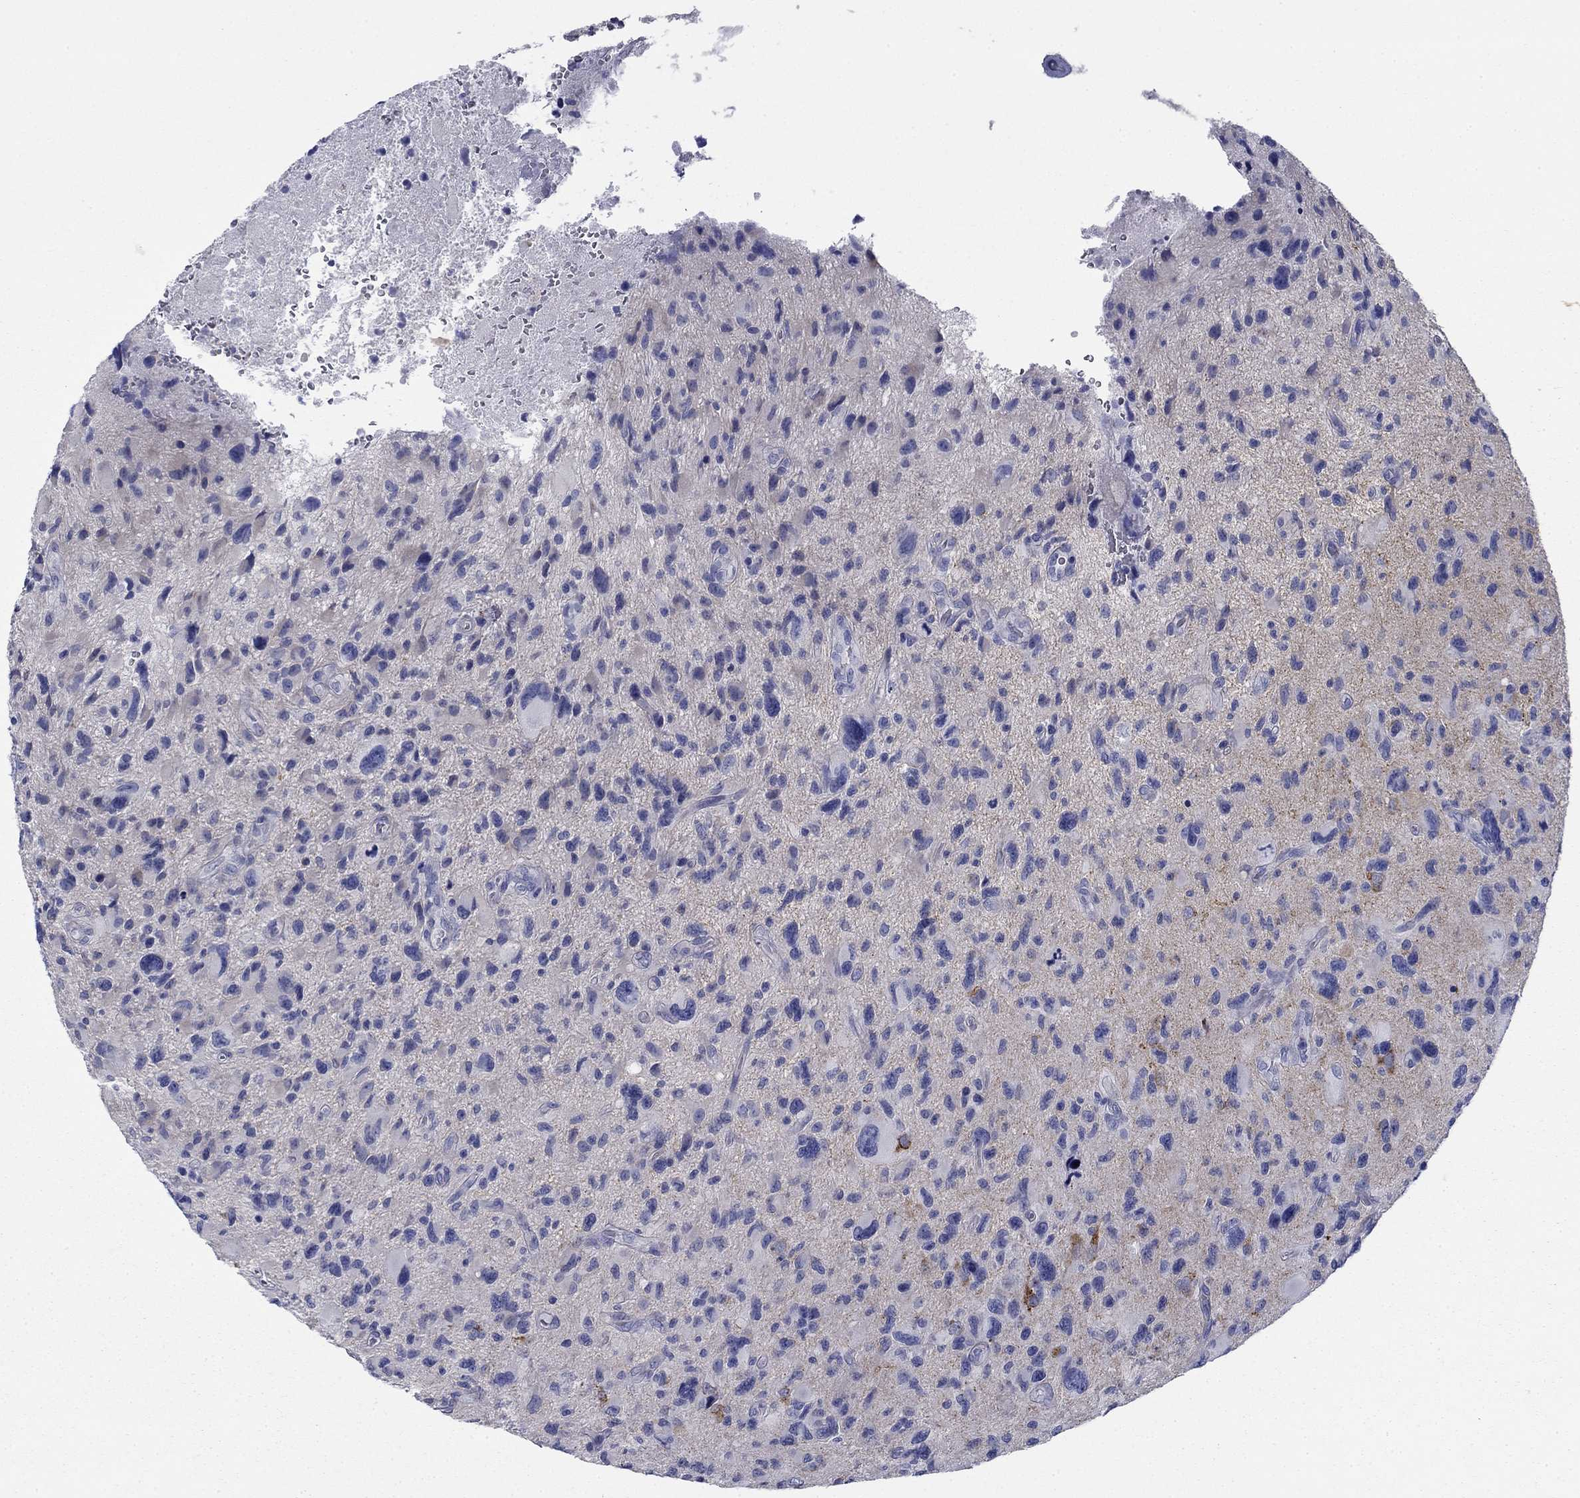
{"staining": {"intensity": "negative", "quantity": "none", "location": "none"}, "tissue": "glioma", "cell_type": "Tumor cells", "image_type": "cancer", "snomed": [{"axis": "morphology", "description": "Glioma, malignant, NOS"}, {"axis": "morphology", "description": "Glioma, malignant, High grade"}, {"axis": "topography", "description": "Brain"}], "caption": "Malignant high-grade glioma stained for a protein using IHC shows no positivity tumor cells.", "gene": "PRKCG", "patient": {"sex": "female", "age": 71}}